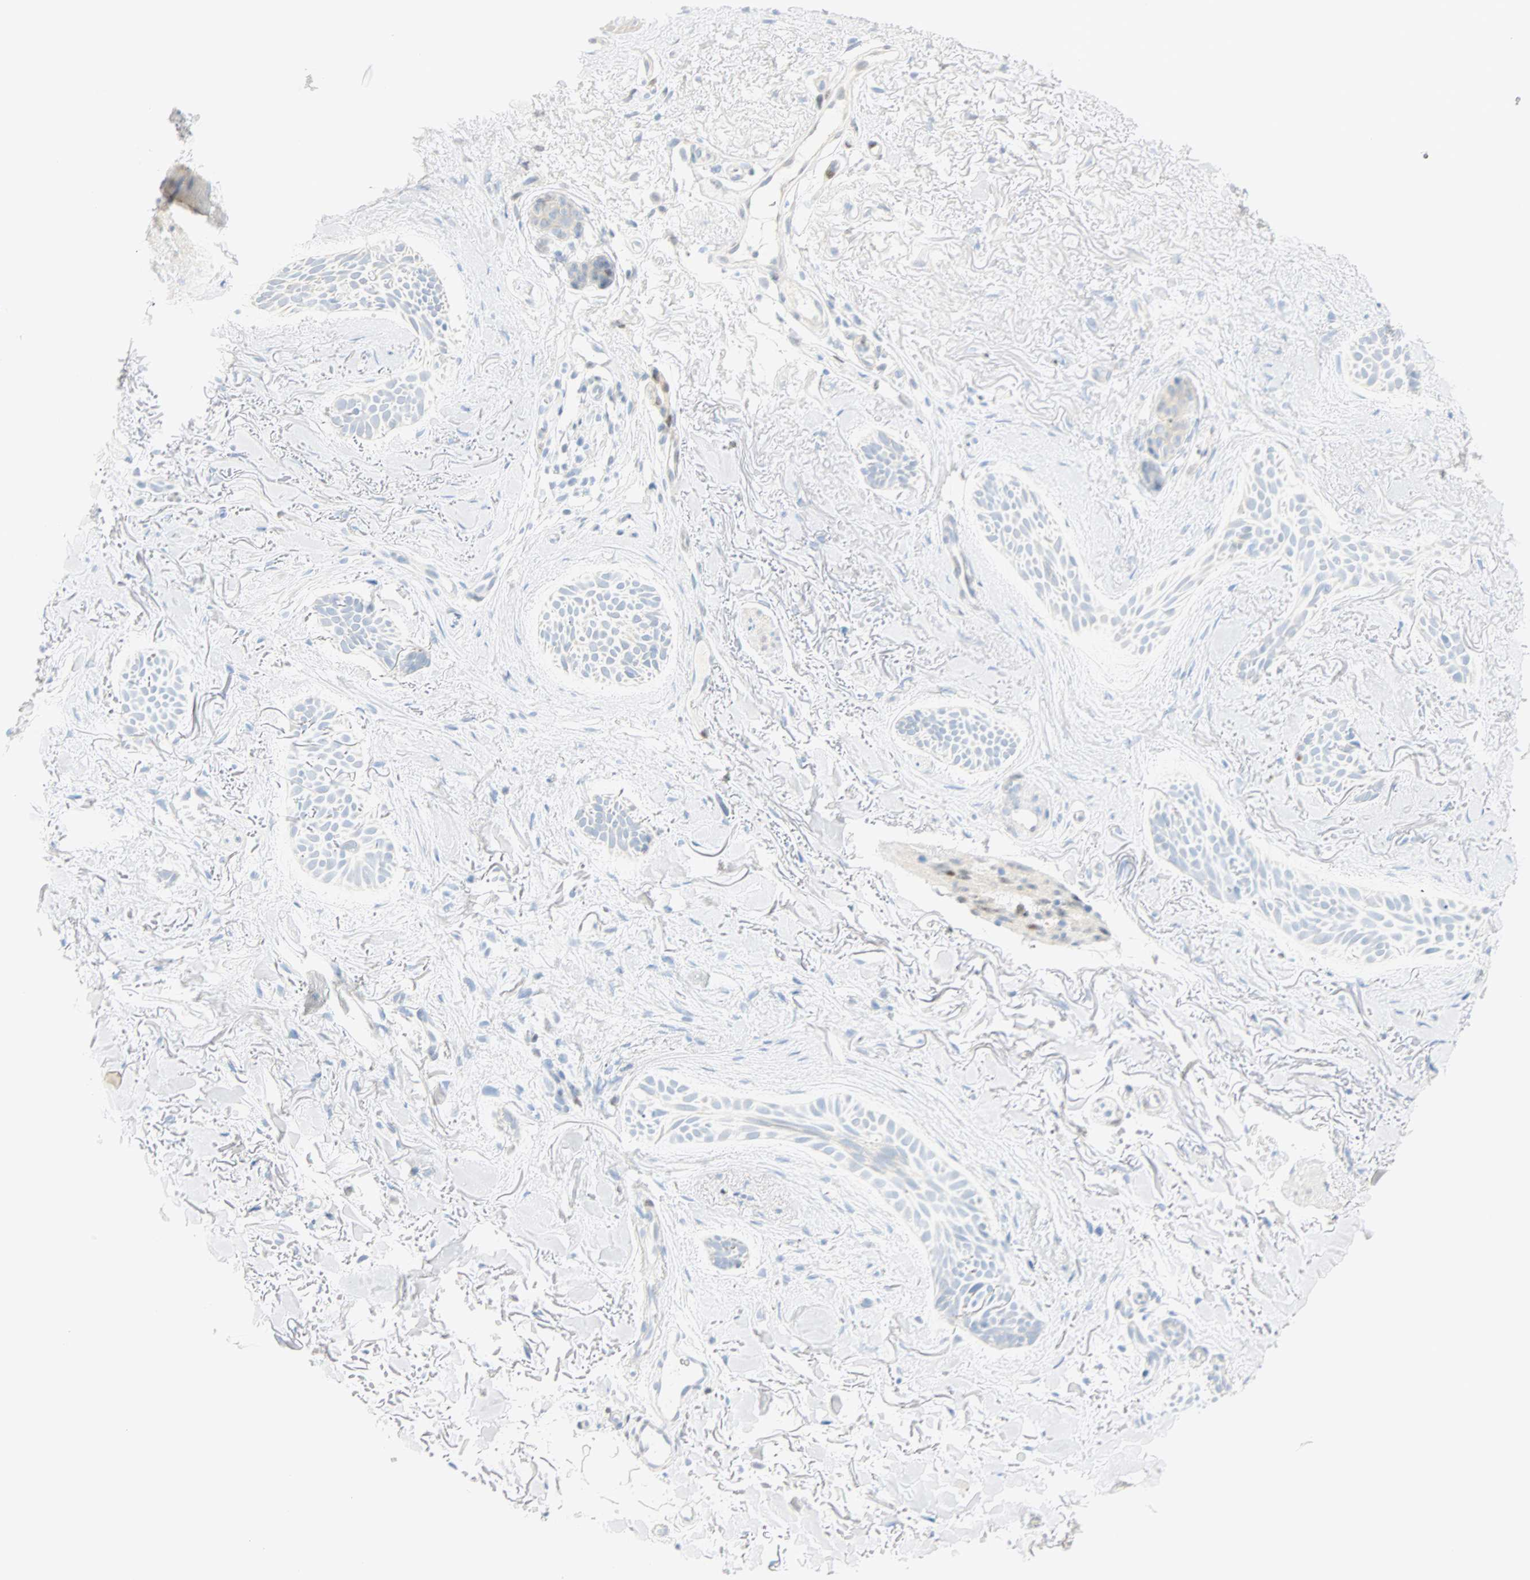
{"staining": {"intensity": "negative", "quantity": "none", "location": "none"}, "tissue": "skin cancer", "cell_type": "Tumor cells", "image_type": "cancer", "snomed": [{"axis": "morphology", "description": "Normal tissue, NOS"}, {"axis": "morphology", "description": "Basal cell carcinoma"}, {"axis": "topography", "description": "Skin"}], "caption": "Human skin basal cell carcinoma stained for a protein using immunohistochemistry (IHC) exhibits no staining in tumor cells.", "gene": "SELENBP1", "patient": {"sex": "female", "age": 84}}